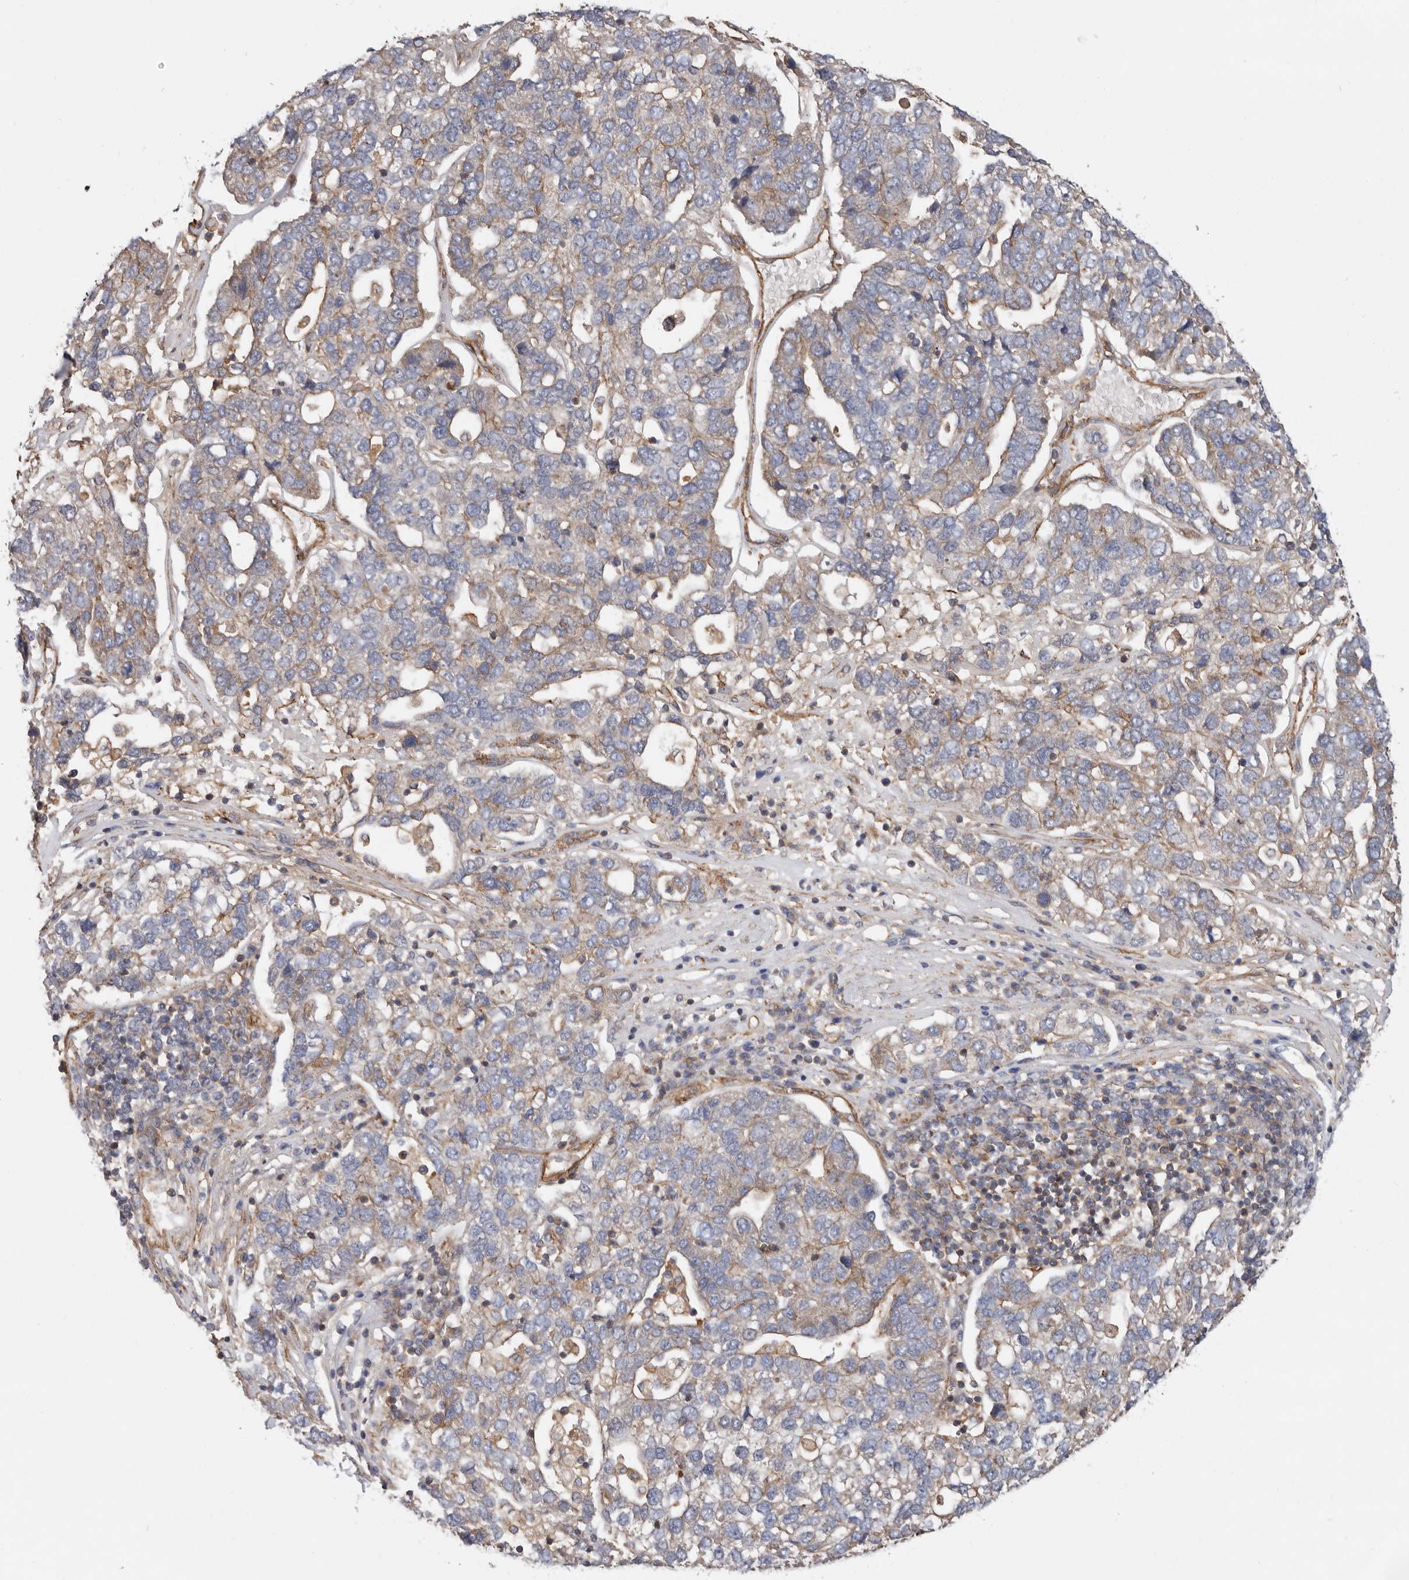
{"staining": {"intensity": "moderate", "quantity": "<25%", "location": "cytoplasmic/membranous"}, "tissue": "pancreatic cancer", "cell_type": "Tumor cells", "image_type": "cancer", "snomed": [{"axis": "morphology", "description": "Adenocarcinoma, NOS"}, {"axis": "topography", "description": "Pancreas"}], "caption": "Immunohistochemical staining of human pancreatic cancer demonstrates low levels of moderate cytoplasmic/membranous expression in about <25% of tumor cells.", "gene": "TMC7", "patient": {"sex": "female", "age": 61}}